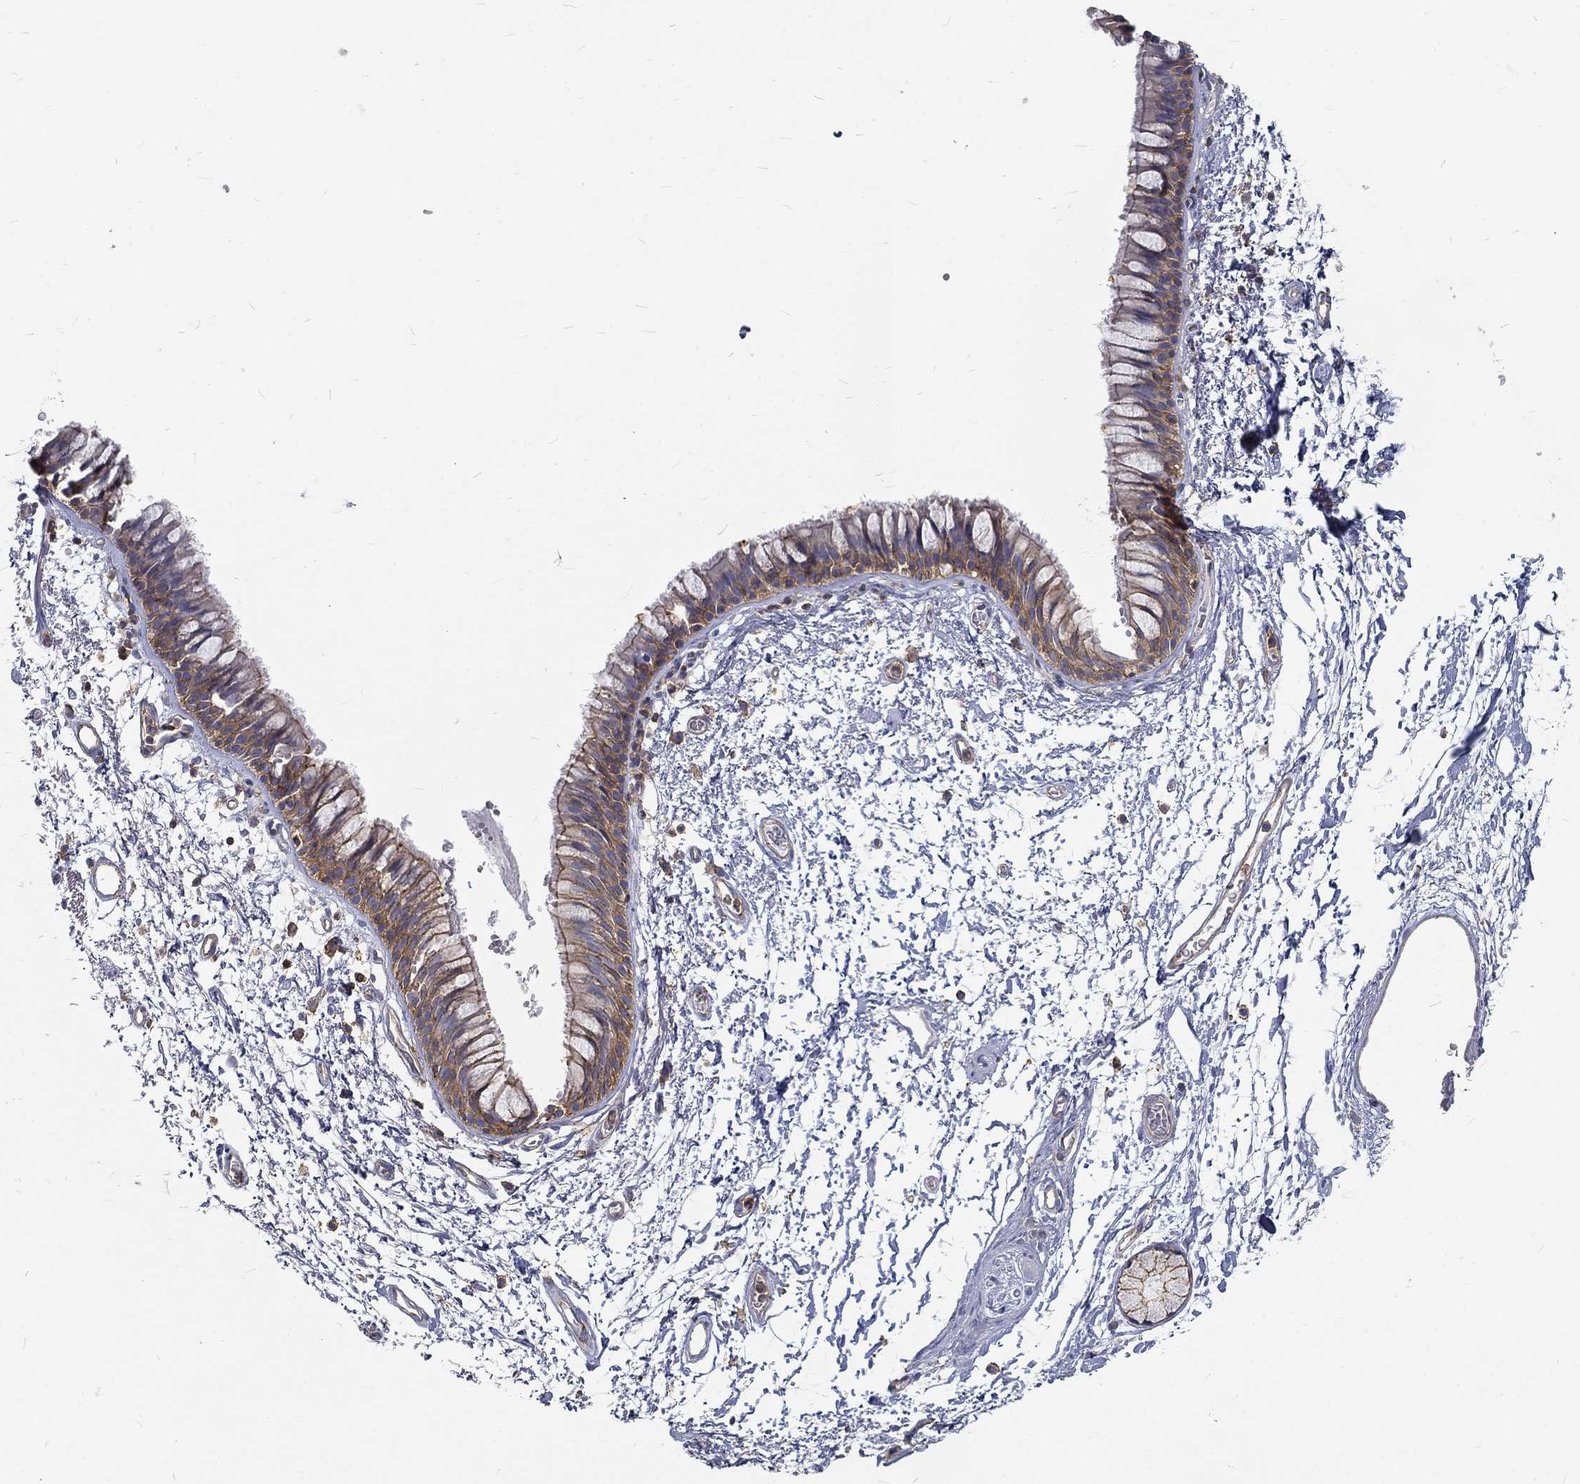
{"staining": {"intensity": "moderate", "quantity": ">75%", "location": "cytoplasmic/membranous"}, "tissue": "bronchus", "cell_type": "Respiratory epithelial cells", "image_type": "normal", "snomed": [{"axis": "morphology", "description": "Normal tissue, NOS"}, {"axis": "topography", "description": "Cartilage tissue"}, {"axis": "topography", "description": "Bronchus"}], "caption": "Moderate cytoplasmic/membranous staining for a protein is identified in about >75% of respiratory epithelial cells of unremarkable bronchus using IHC.", "gene": "MTMR11", "patient": {"sex": "male", "age": 66}}